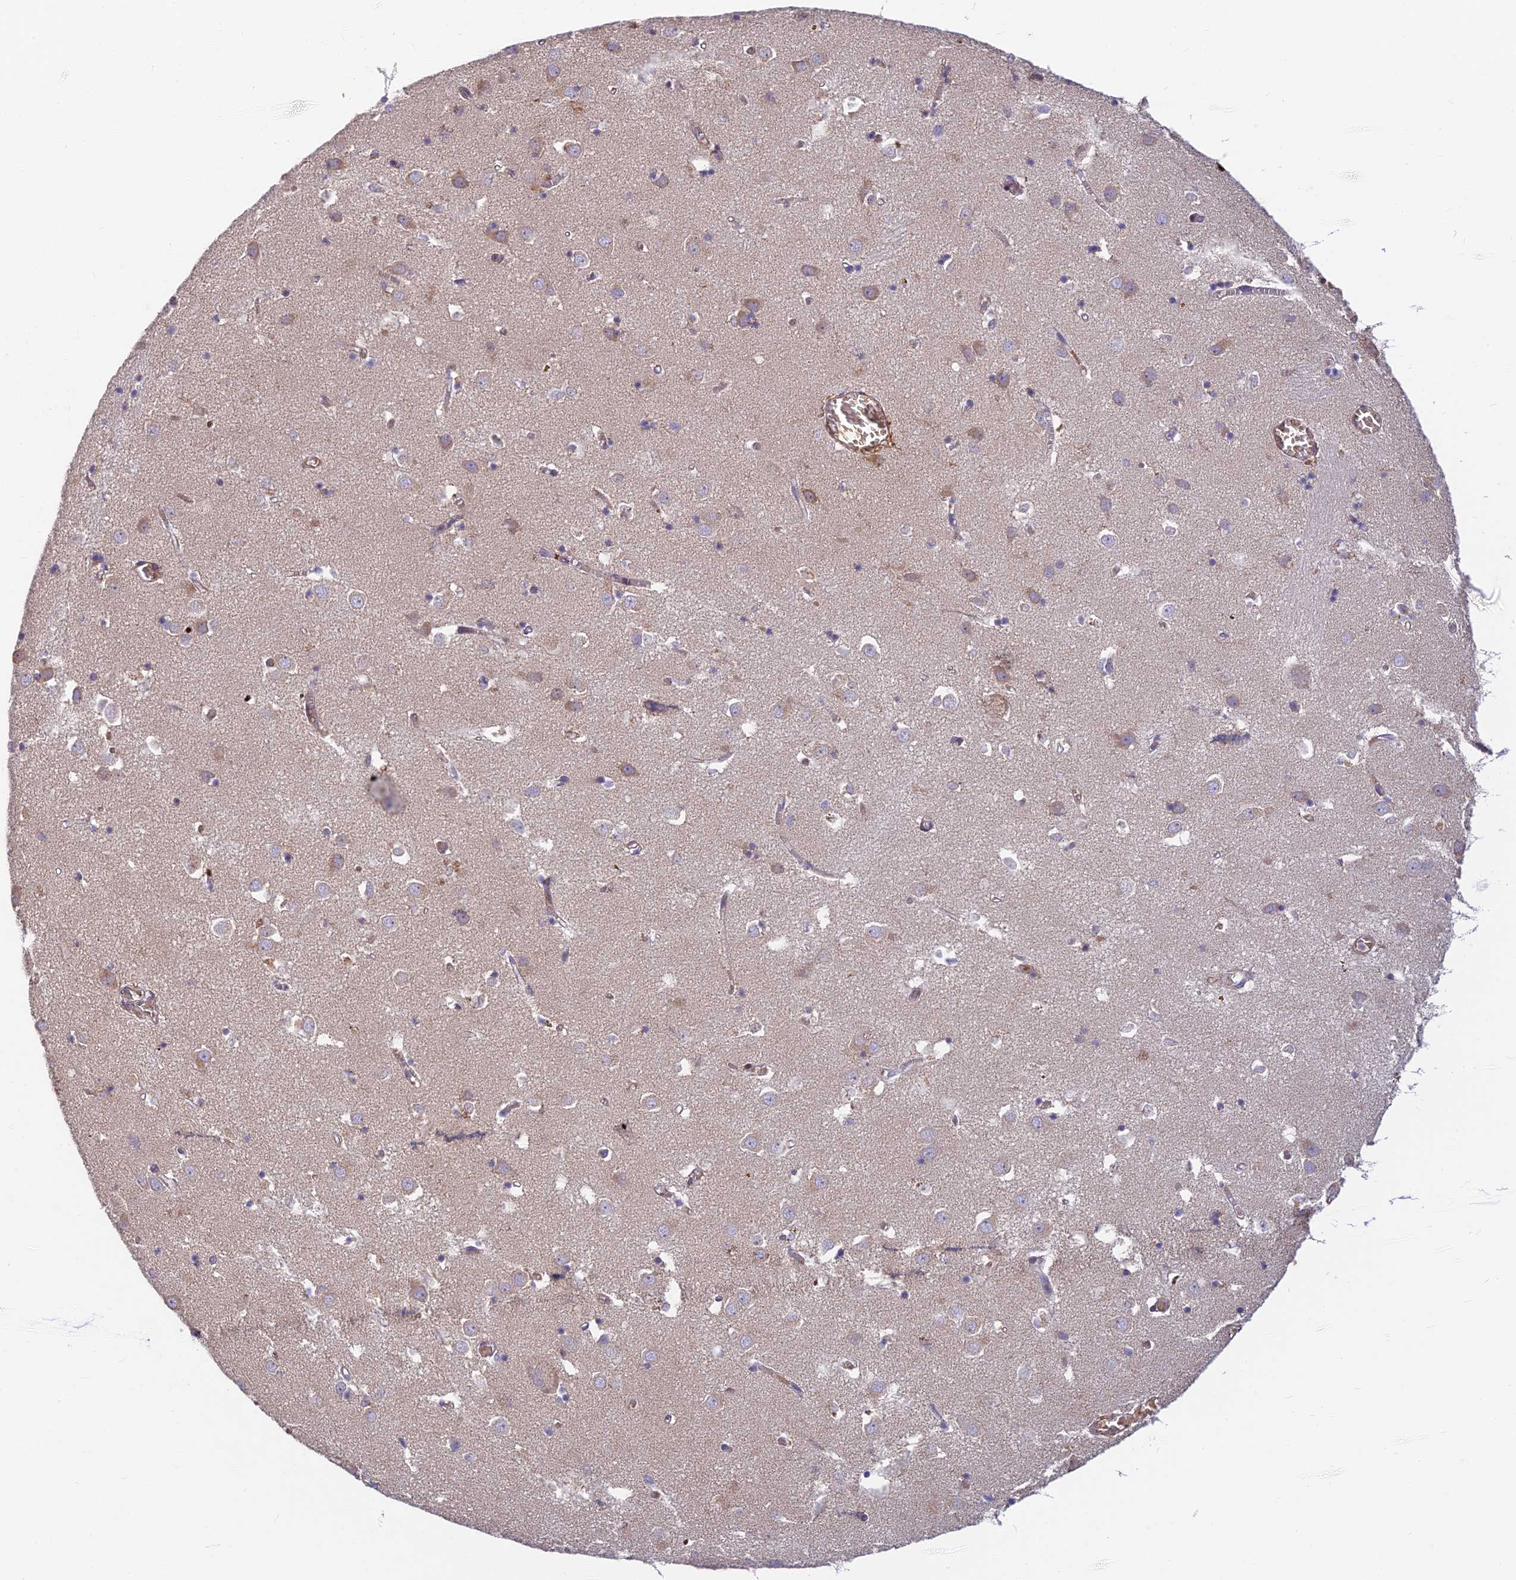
{"staining": {"intensity": "weak", "quantity": "25%-75%", "location": "cytoplasmic/membranous"}, "tissue": "caudate", "cell_type": "Glial cells", "image_type": "normal", "snomed": [{"axis": "morphology", "description": "Normal tissue, NOS"}, {"axis": "topography", "description": "Lateral ventricle wall"}], "caption": "DAB (3,3'-diaminobenzidine) immunohistochemical staining of unremarkable human caudate exhibits weak cytoplasmic/membranous protein expression in approximately 25%-75% of glial cells.", "gene": "UFSP2", "patient": {"sex": "male", "age": 70}}